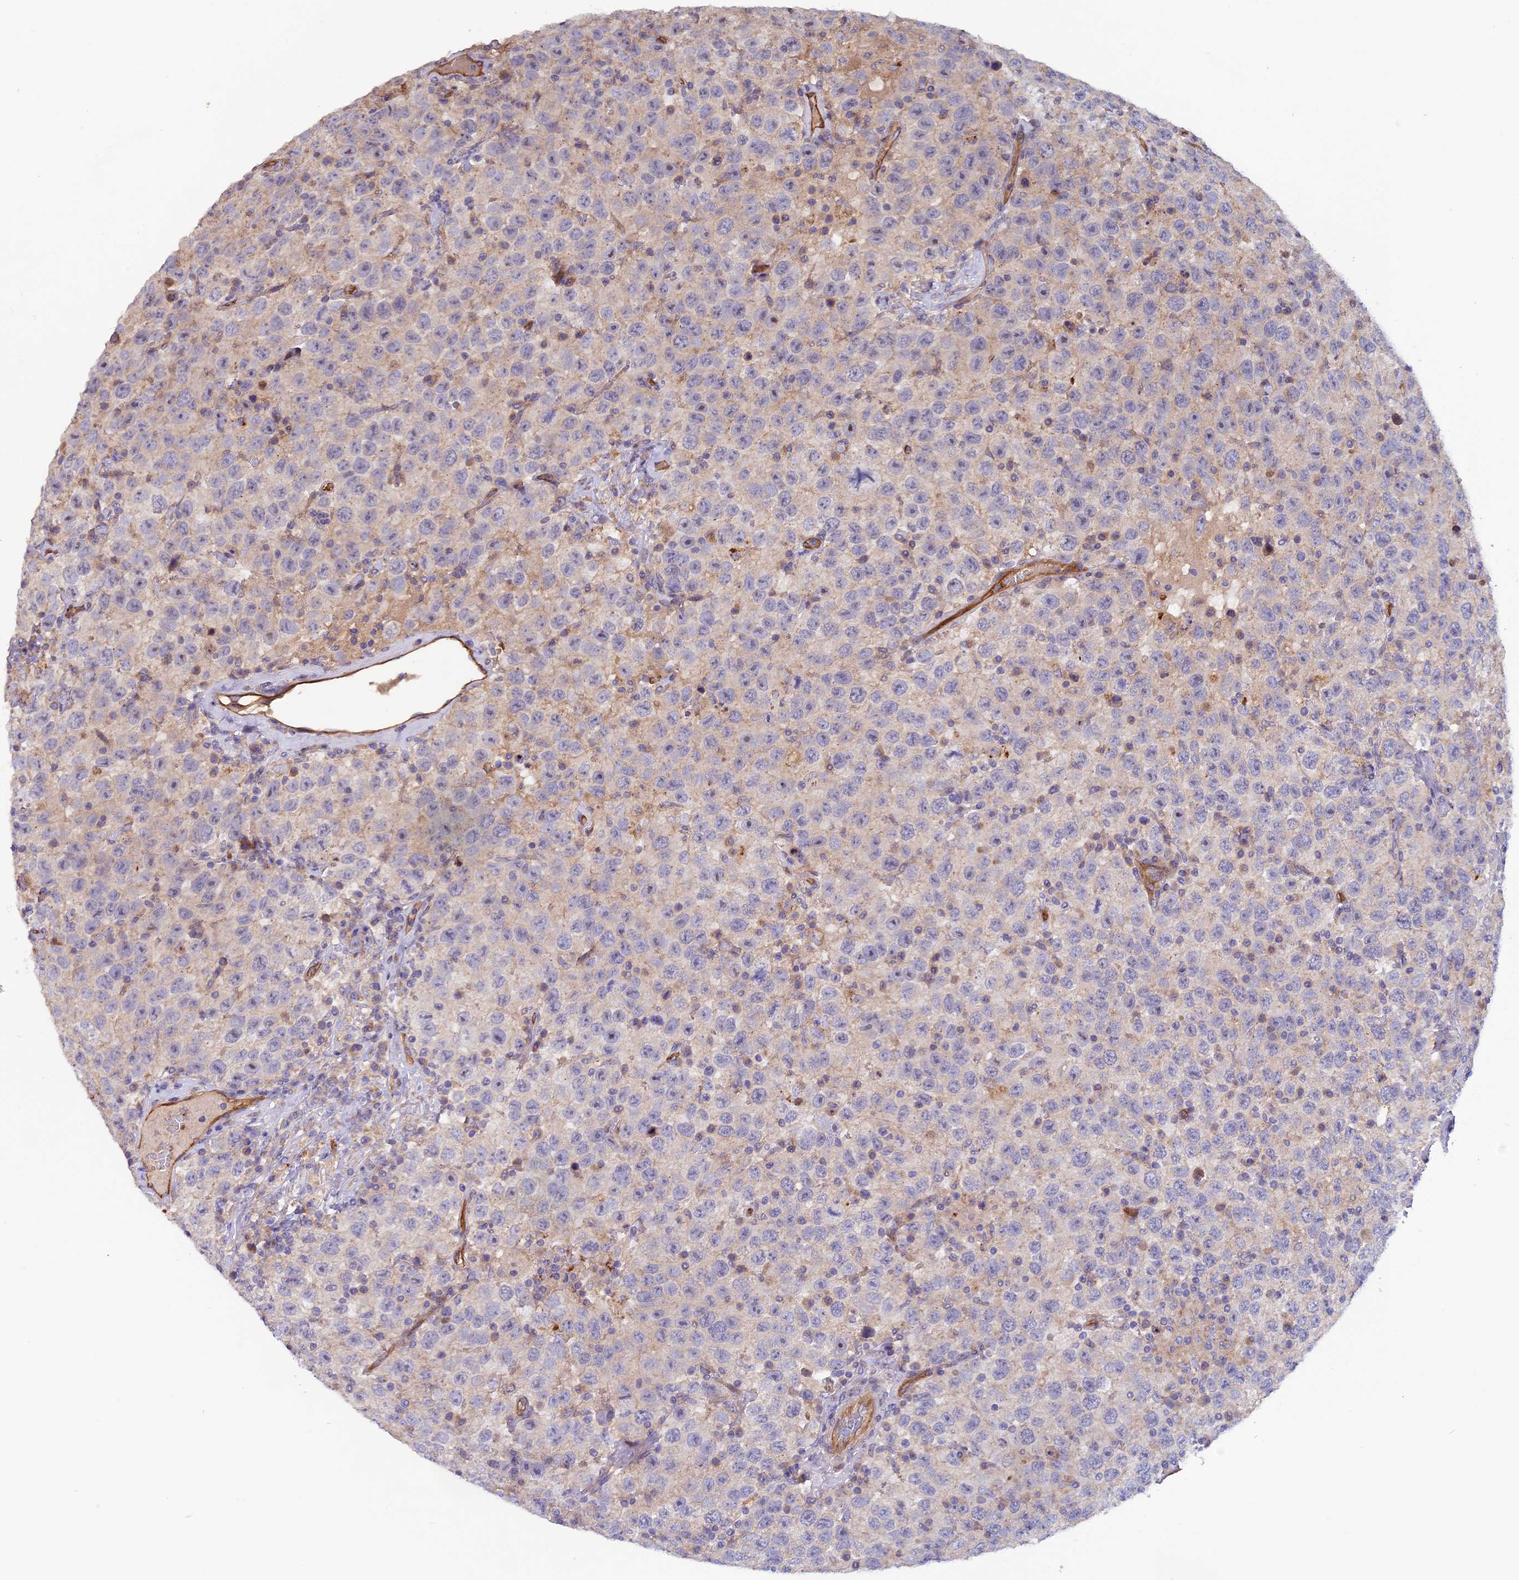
{"staining": {"intensity": "negative", "quantity": "none", "location": "none"}, "tissue": "testis cancer", "cell_type": "Tumor cells", "image_type": "cancer", "snomed": [{"axis": "morphology", "description": "Seminoma, NOS"}, {"axis": "topography", "description": "Testis"}], "caption": "High power microscopy histopathology image of an IHC histopathology image of testis seminoma, revealing no significant staining in tumor cells. The staining is performed using DAB brown chromogen with nuclei counter-stained in using hematoxylin.", "gene": "DUS3L", "patient": {"sex": "male", "age": 41}}